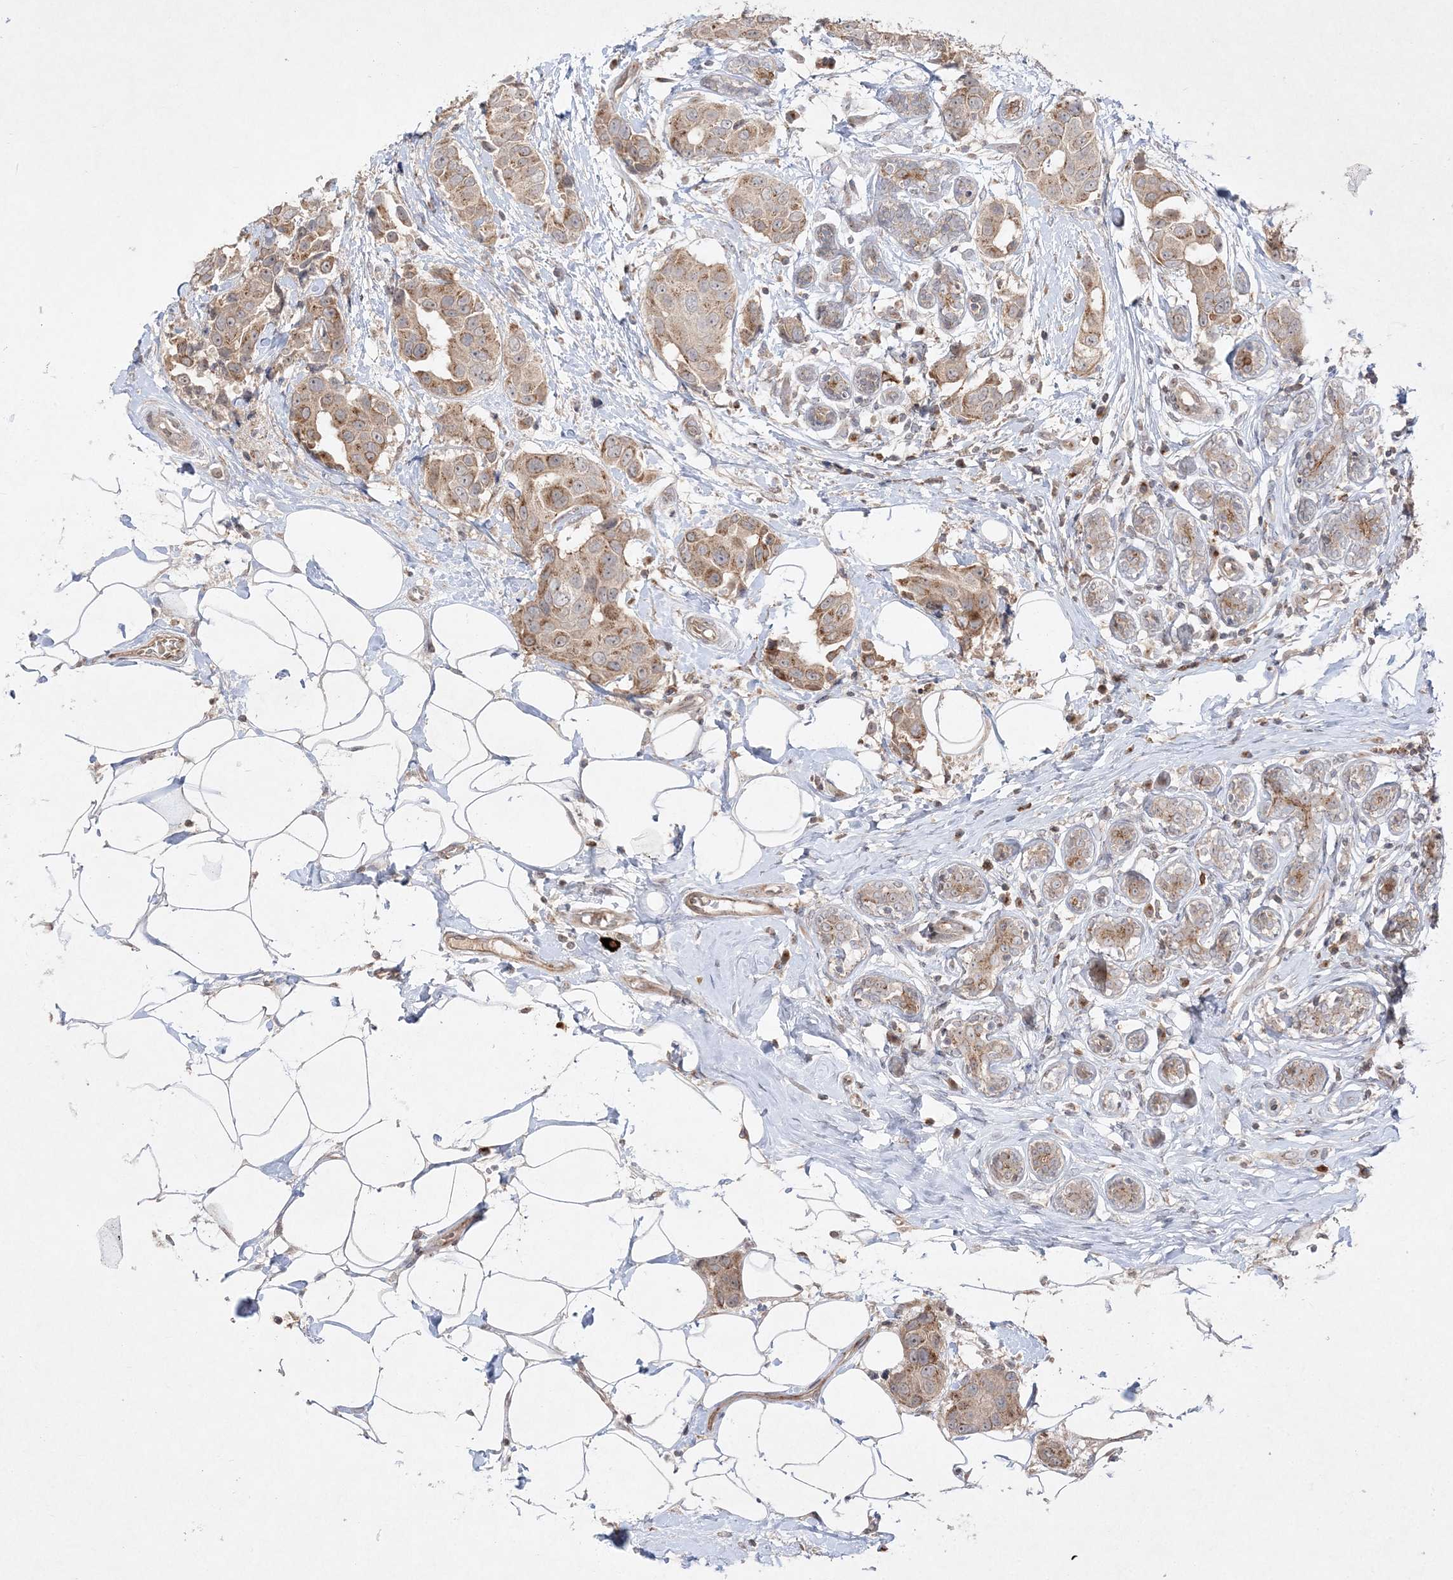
{"staining": {"intensity": "weak", "quantity": ">75%", "location": "cytoplasmic/membranous"}, "tissue": "breast cancer", "cell_type": "Tumor cells", "image_type": "cancer", "snomed": [{"axis": "morphology", "description": "Normal tissue, NOS"}, {"axis": "morphology", "description": "Duct carcinoma"}, {"axis": "topography", "description": "Breast"}], "caption": "Weak cytoplasmic/membranous positivity for a protein is present in about >75% of tumor cells of invasive ductal carcinoma (breast) using immunohistochemistry (IHC).", "gene": "CLNK", "patient": {"sex": "female", "age": 39}}